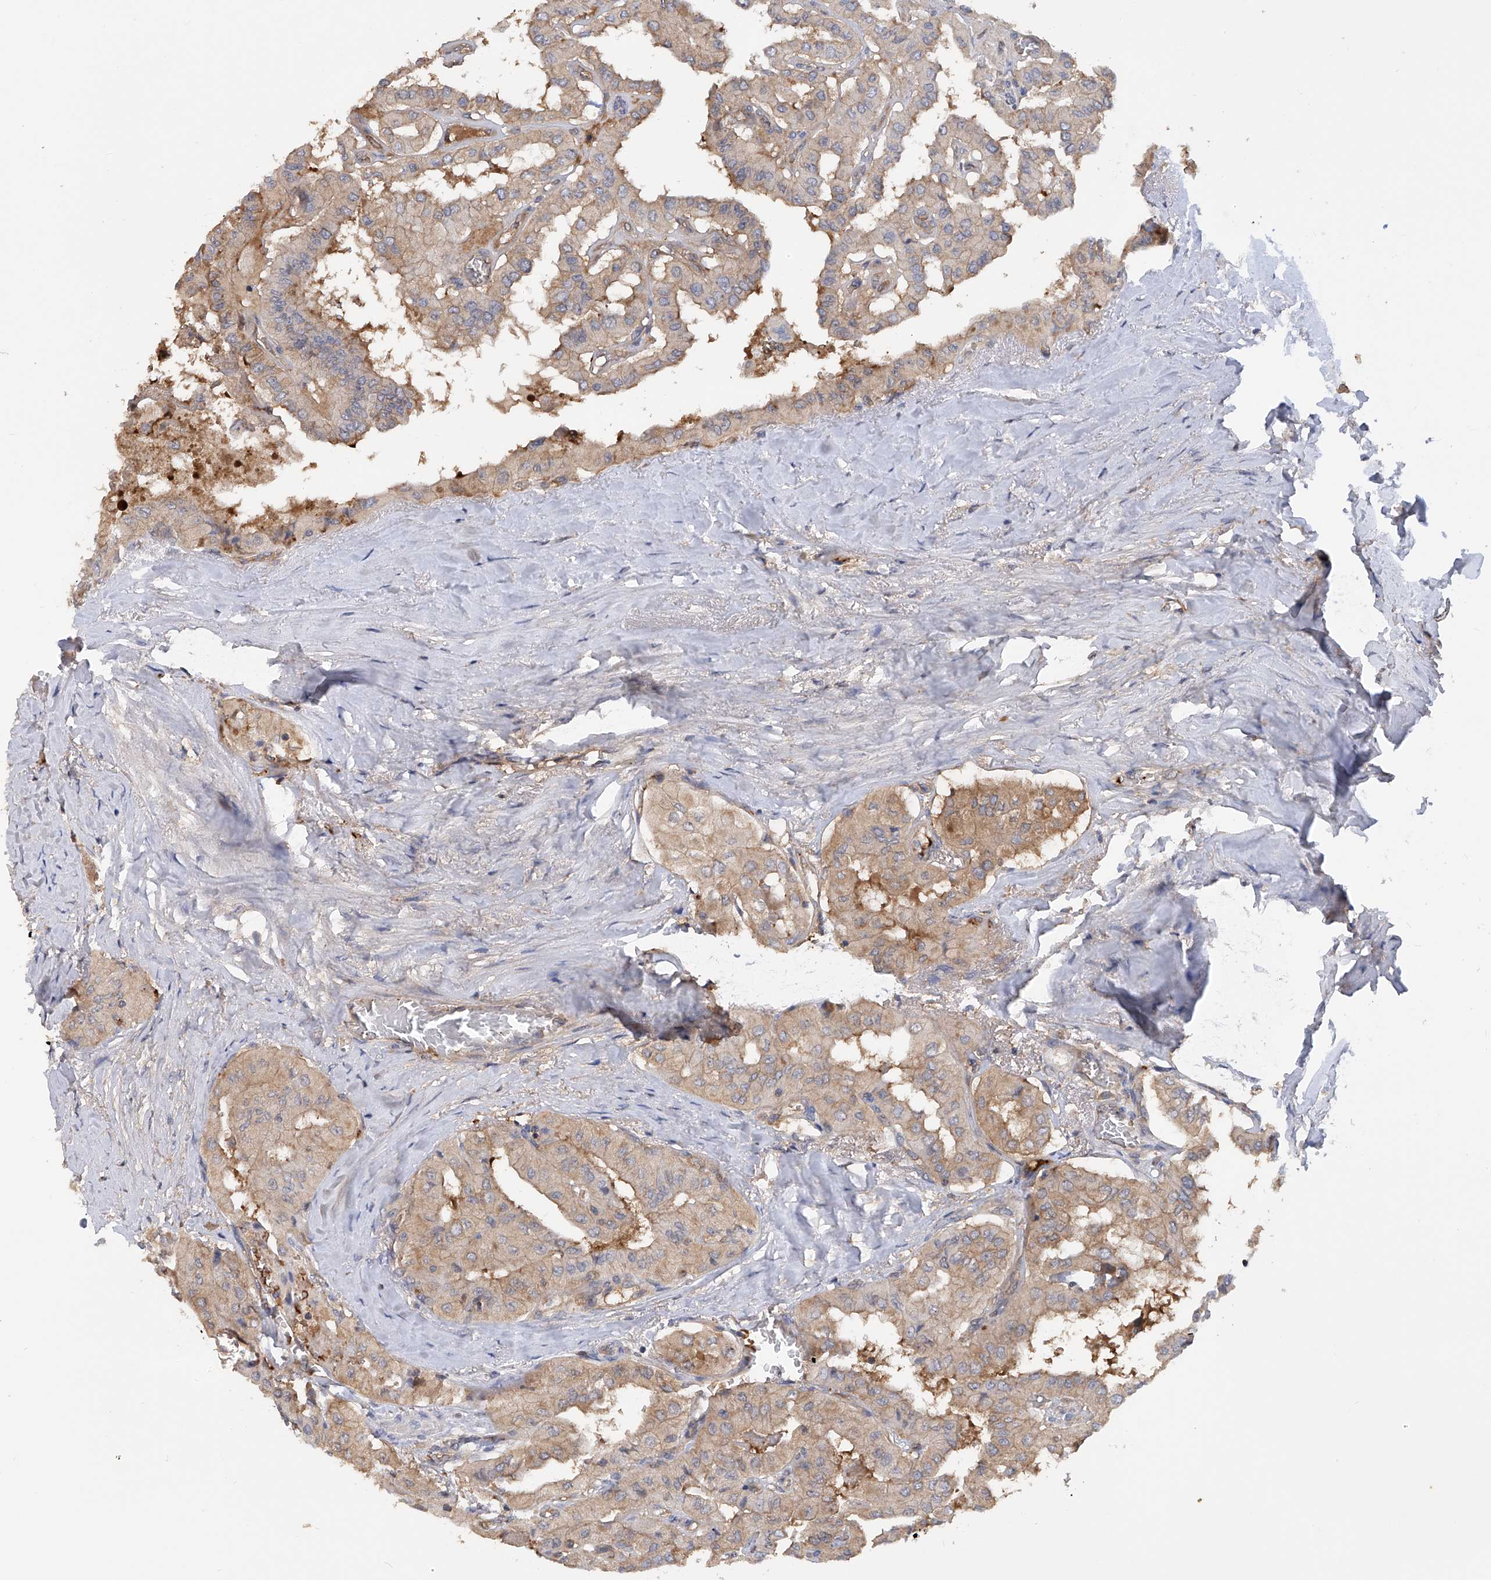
{"staining": {"intensity": "weak", "quantity": "25%-75%", "location": "cytoplasmic/membranous"}, "tissue": "thyroid cancer", "cell_type": "Tumor cells", "image_type": "cancer", "snomed": [{"axis": "morphology", "description": "Papillary adenocarcinoma, NOS"}, {"axis": "topography", "description": "Thyroid gland"}], "caption": "DAB (3,3'-diaminobenzidine) immunohistochemical staining of thyroid cancer (papillary adenocarcinoma) shows weak cytoplasmic/membranous protein staining in approximately 25%-75% of tumor cells.", "gene": "NUDT17", "patient": {"sex": "female", "age": 59}}